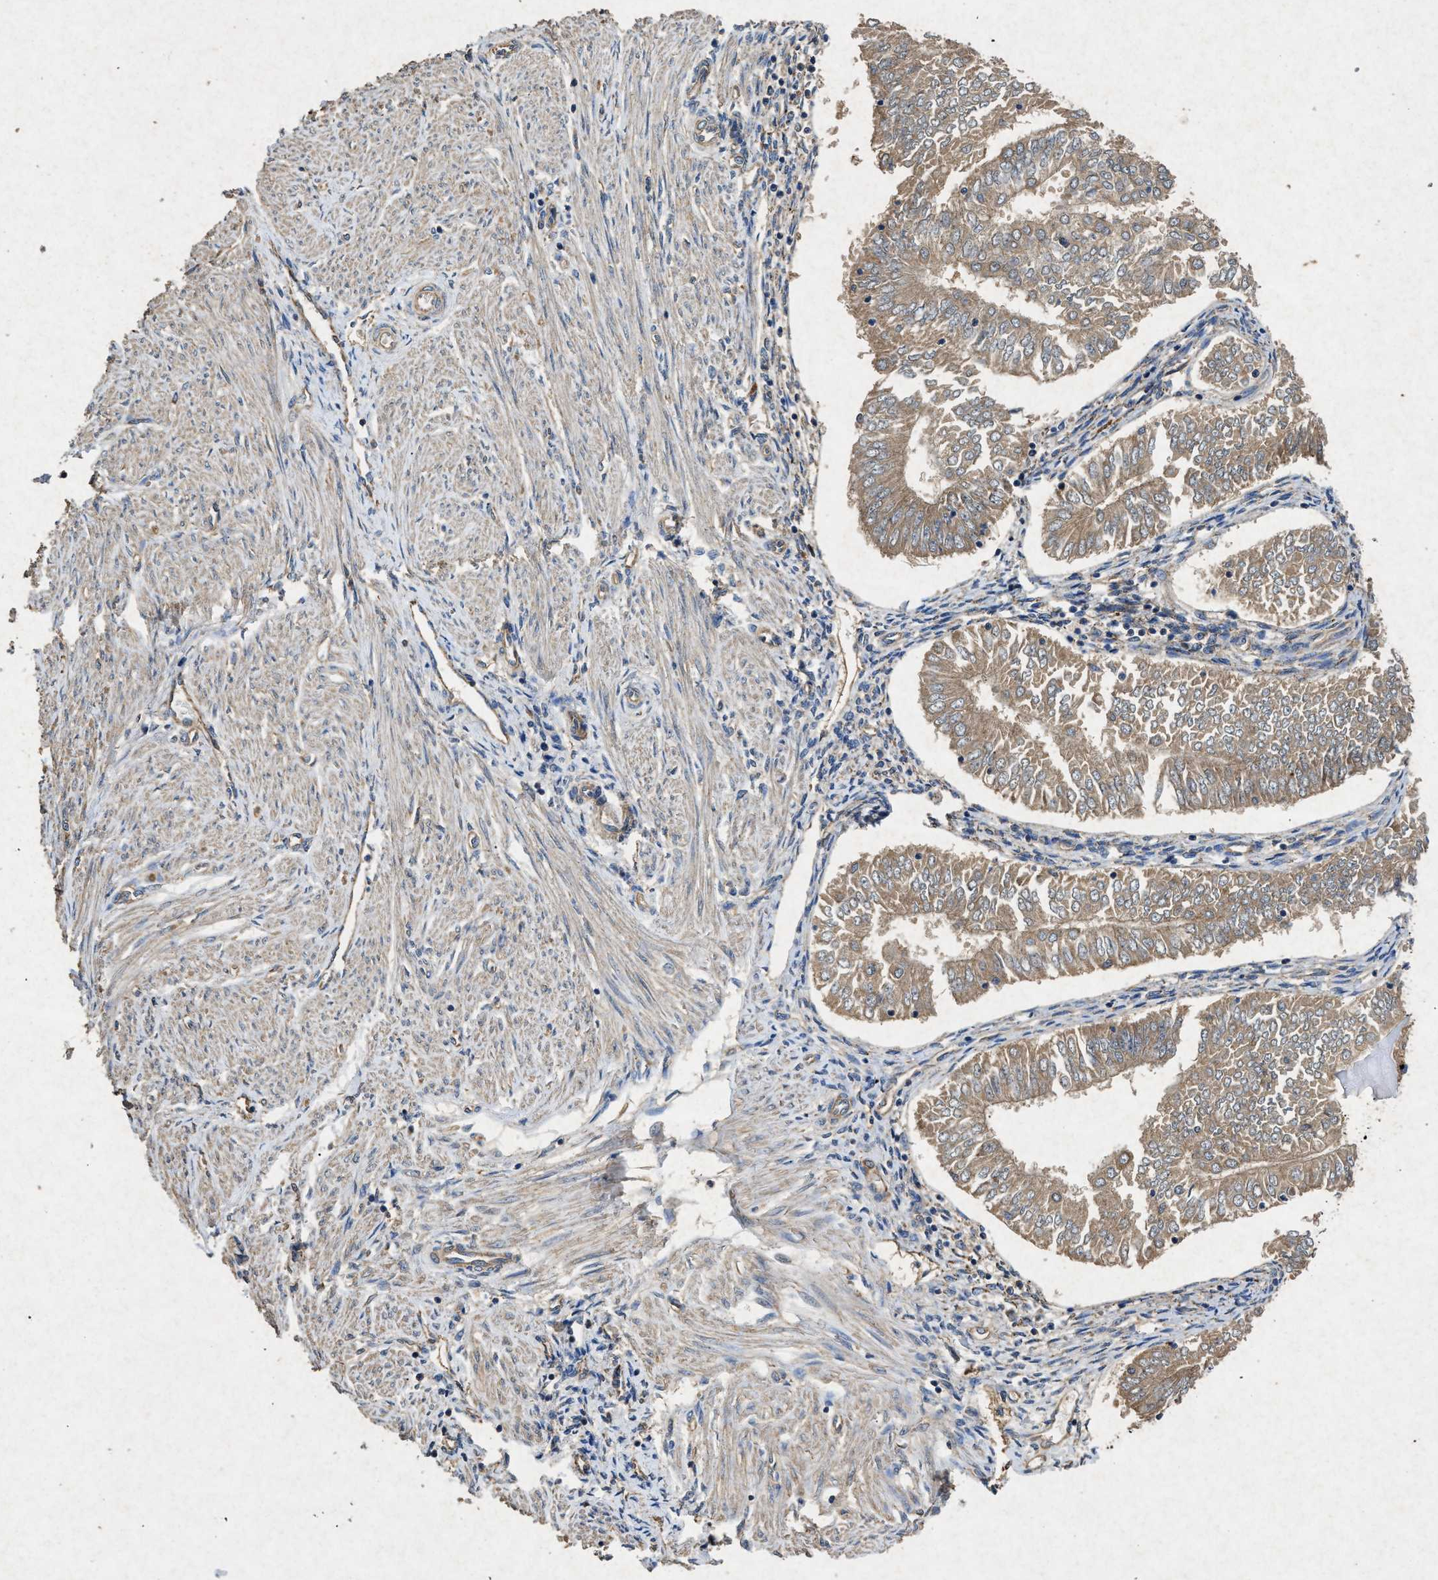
{"staining": {"intensity": "weak", "quantity": ">75%", "location": "cytoplasmic/membranous"}, "tissue": "endometrial cancer", "cell_type": "Tumor cells", "image_type": "cancer", "snomed": [{"axis": "morphology", "description": "Adenocarcinoma, NOS"}, {"axis": "topography", "description": "Endometrium"}], "caption": "Adenocarcinoma (endometrial) was stained to show a protein in brown. There is low levels of weak cytoplasmic/membranous positivity in approximately >75% of tumor cells.", "gene": "CDK15", "patient": {"sex": "female", "age": 53}}